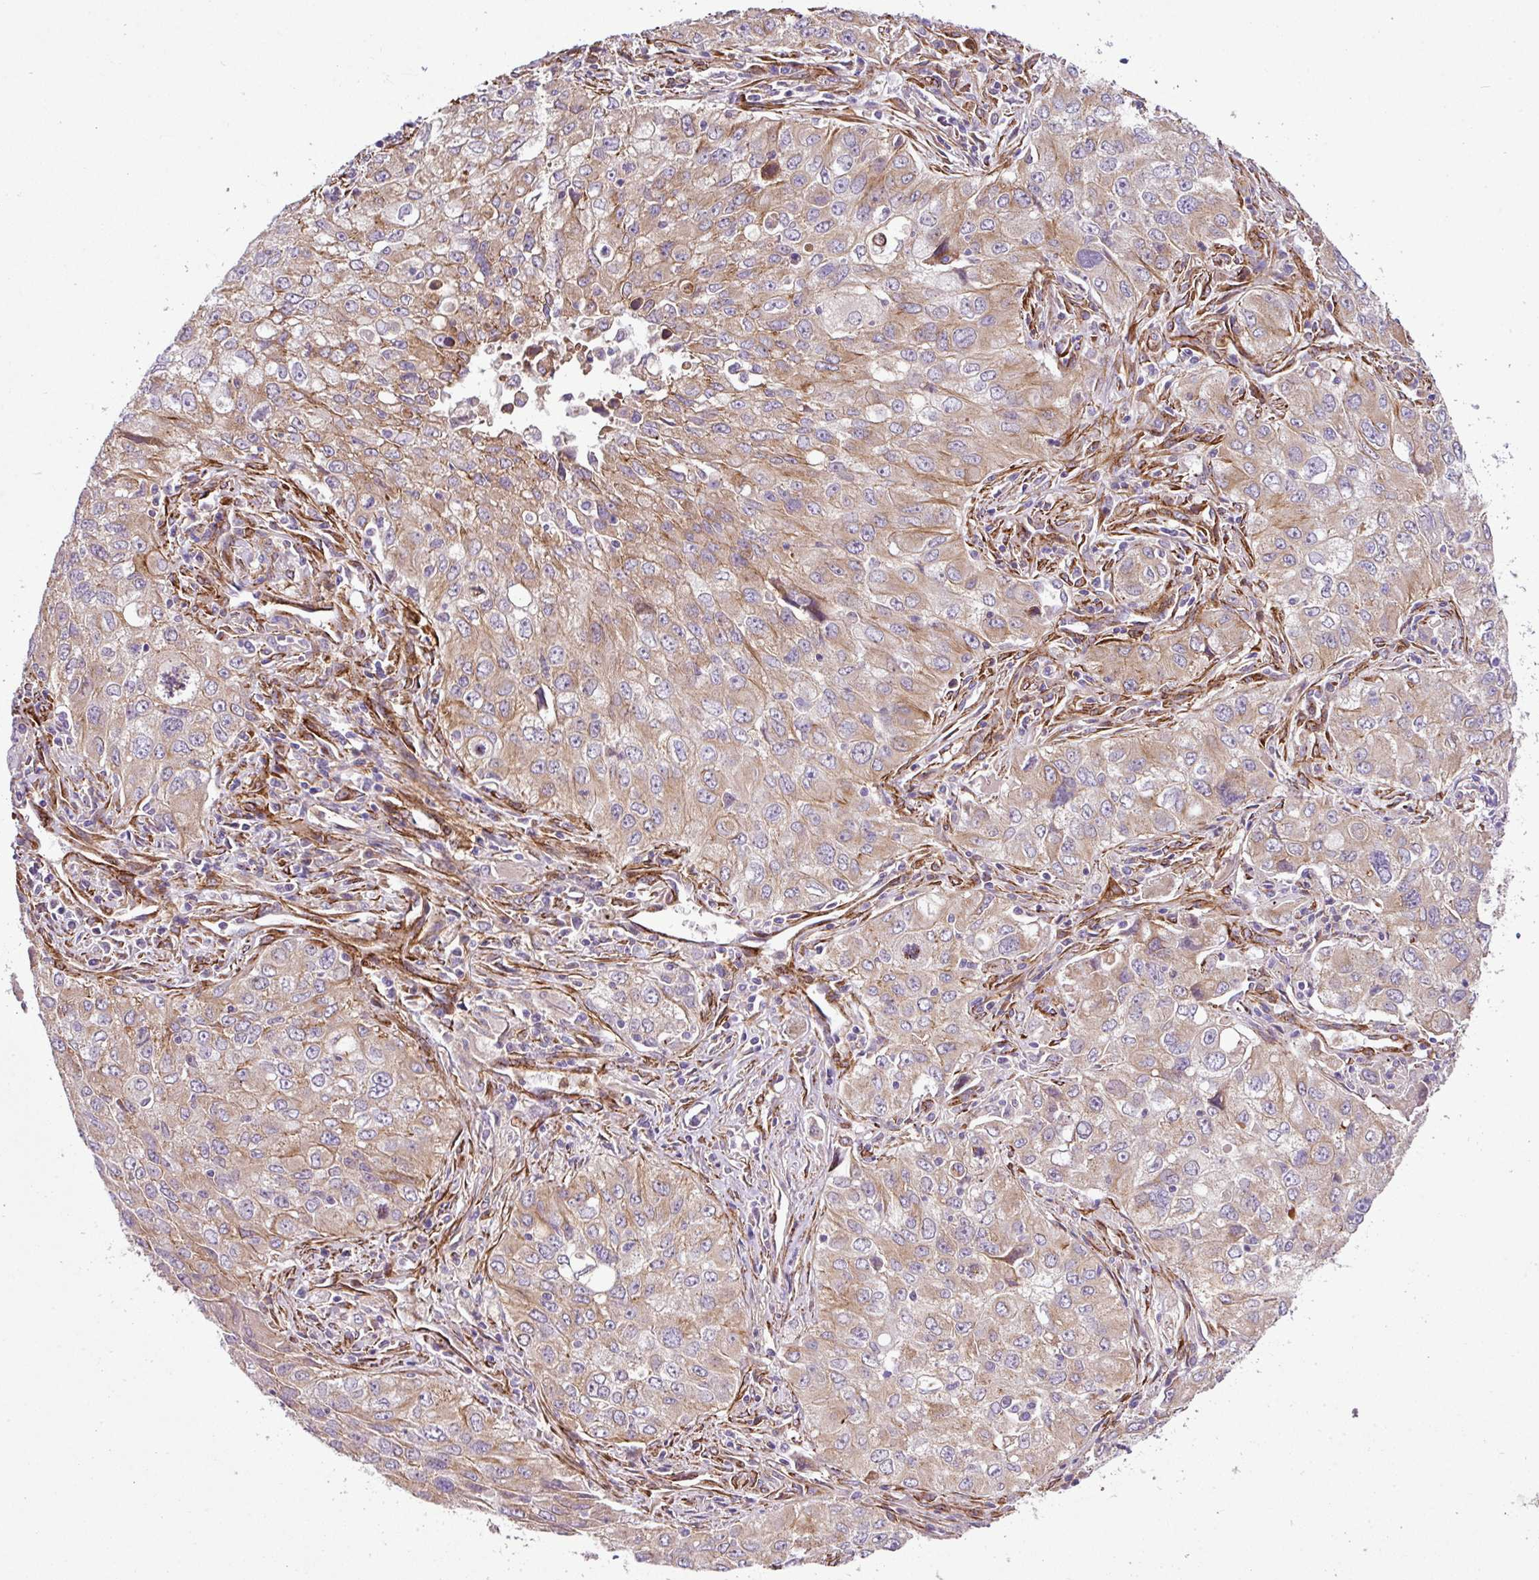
{"staining": {"intensity": "moderate", "quantity": ">75%", "location": "cytoplasmic/membranous"}, "tissue": "lung cancer", "cell_type": "Tumor cells", "image_type": "cancer", "snomed": [{"axis": "morphology", "description": "Adenocarcinoma, NOS"}, {"axis": "morphology", "description": "Adenocarcinoma, metastatic, NOS"}, {"axis": "topography", "description": "Lymph node"}, {"axis": "topography", "description": "Lung"}], "caption": "The photomicrograph exhibits immunohistochemical staining of metastatic adenocarcinoma (lung). There is moderate cytoplasmic/membranous positivity is appreciated in approximately >75% of tumor cells.", "gene": "FAM47E", "patient": {"sex": "female", "age": 42}}